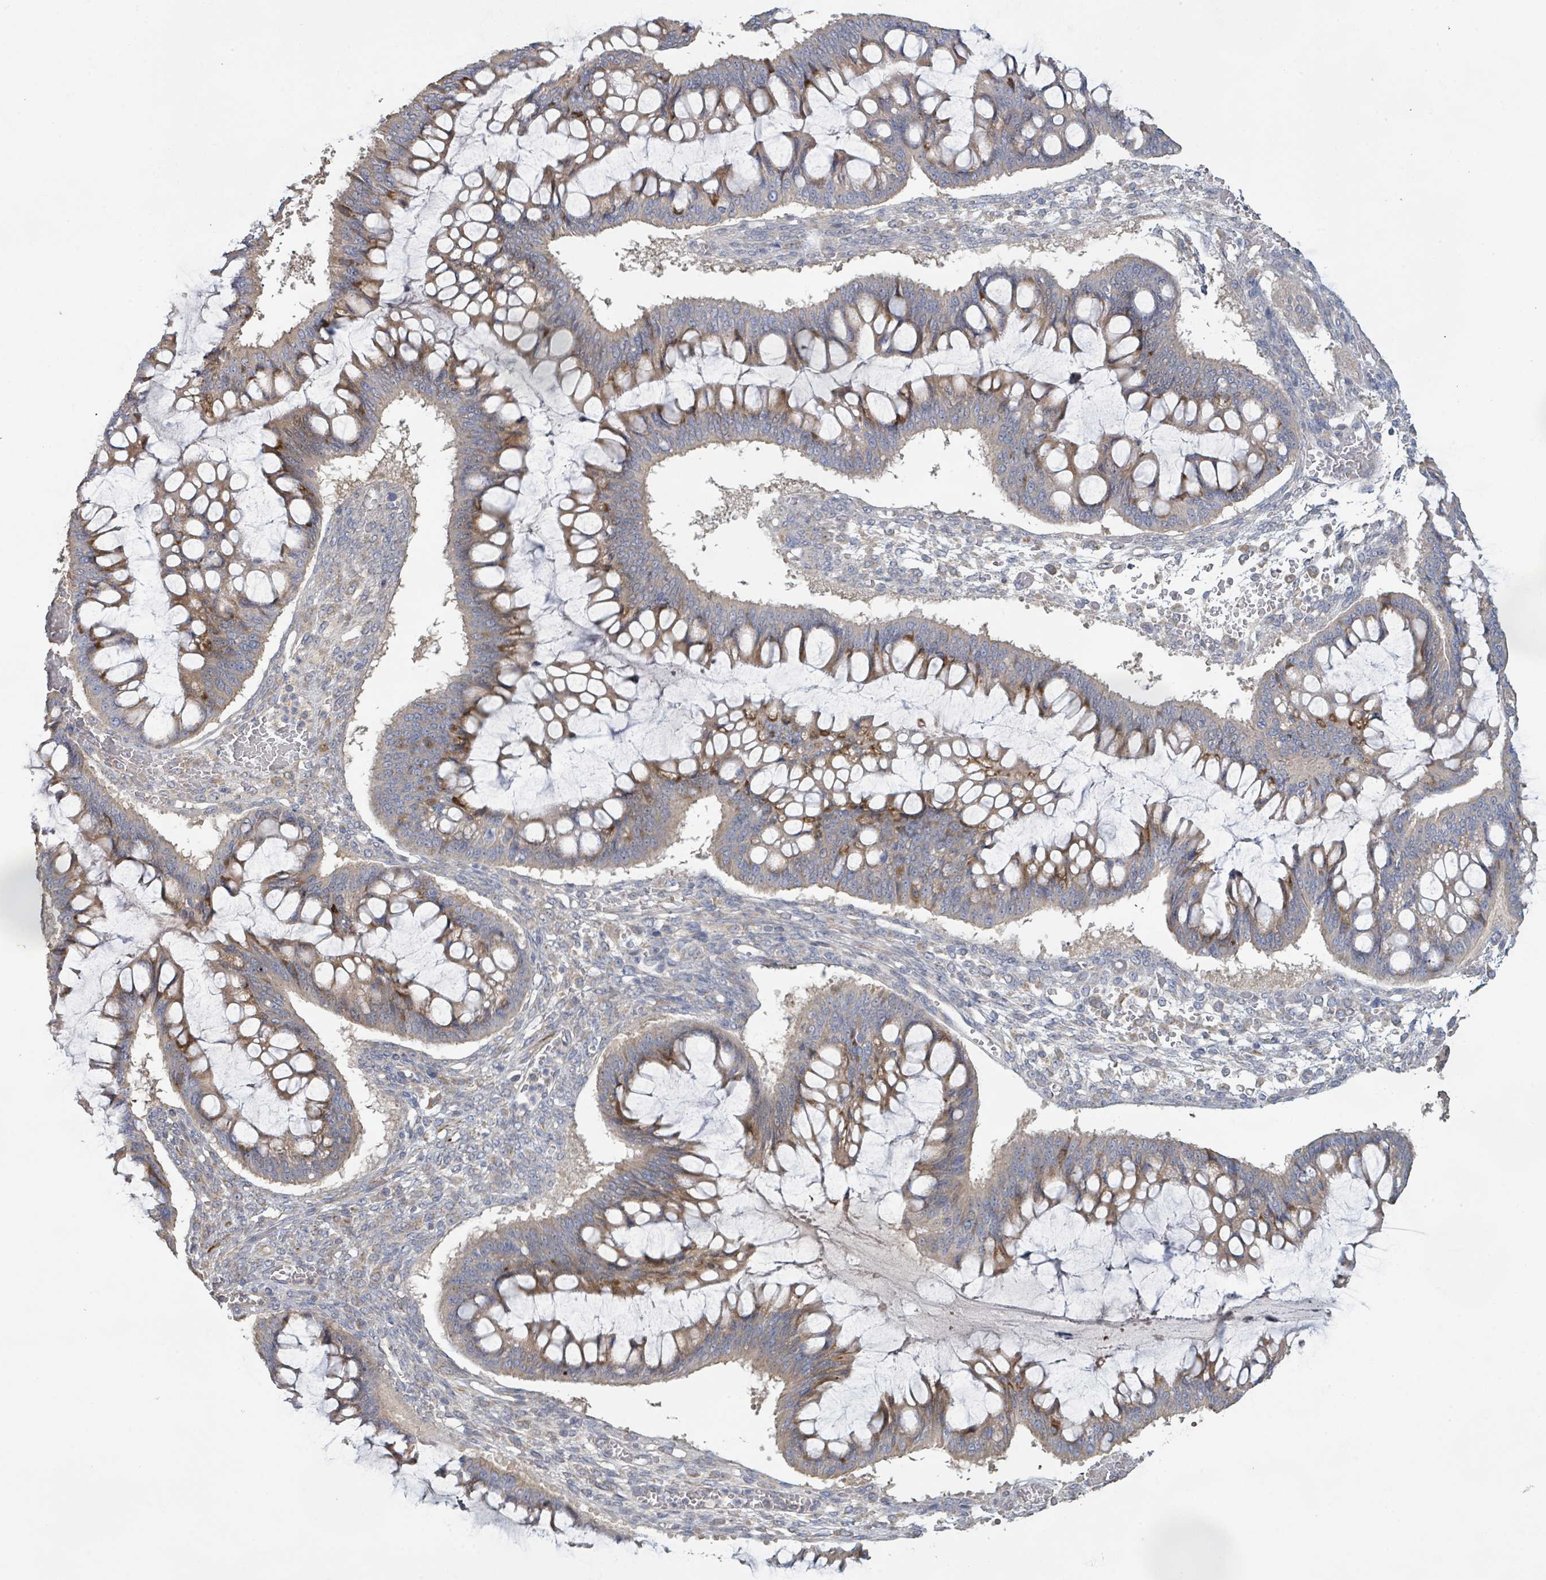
{"staining": {"intensity": "moderate", "quantity": ">75%", "location": "cytoplasmic/membranous"}, "tissue": "ovarian cancer", "cell_type": "Tumor cells", "image_type": "cancer", "snomed": [{"axis": "morphology", "description": "Cystadenocarcinoma, mucinous, NOS"}, {"axis": "topography", "description": "Ovary"}], "caption": "Immunohistochemistry of human ovarian cancer (mucinous cystadenocarcinoma) demonstrates medium levels of moderate cytoplasmic/membranous staining in about >75% of tumor cells. Using DAB (brown) and hematoxylin (blue) stains, captured at high magnification using brightfield microscopy.", "gene": "KCNS2", "patient": {"sex": "female", "age": 73}}